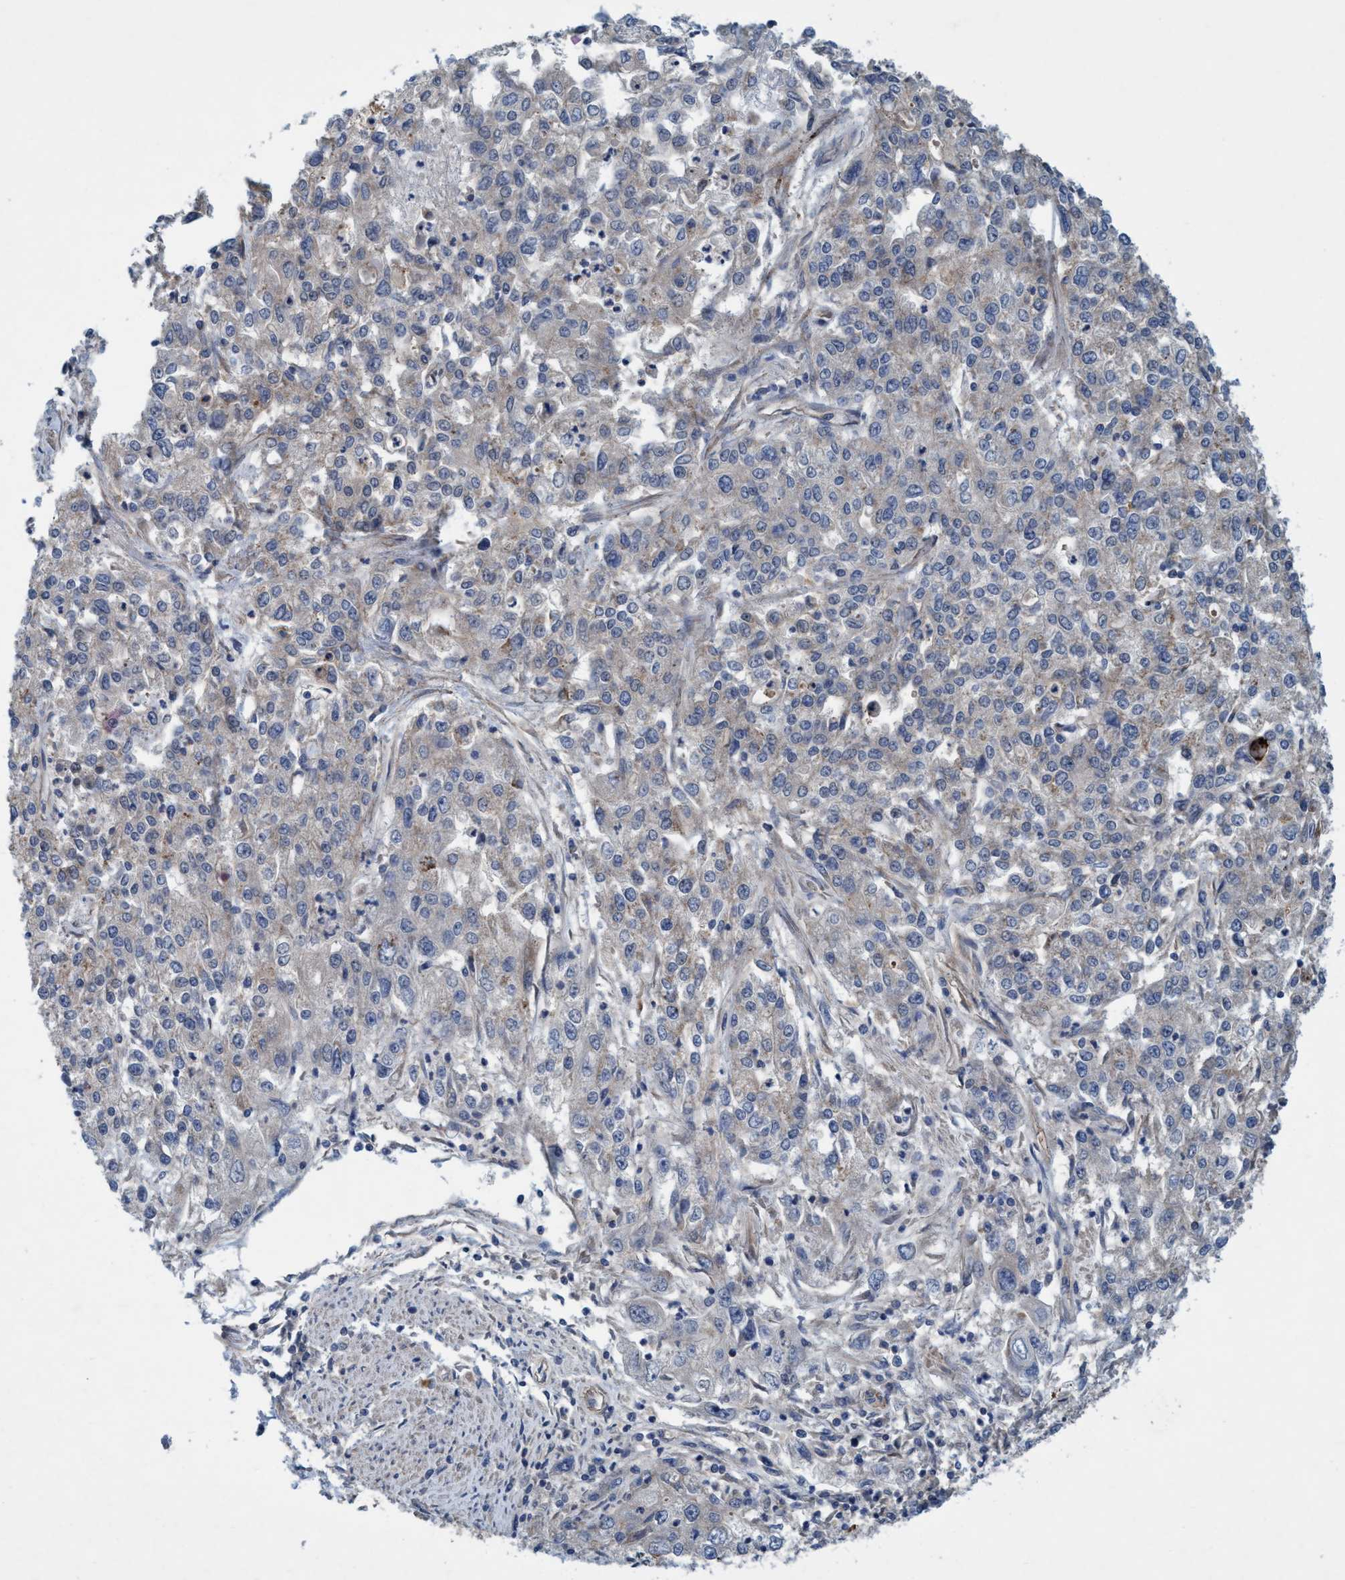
{"staining": {"intensity": "negative", "quantity": "none", "location": "none"}, "tissue": "endometrial cancer", "cell_type": "Tumor cells", "image_type": "cancer", "snomed": [{"axis": "morphology", "description": "Adenocarcinoma, NOS"}, {"axis": "topography", "description": "Endometrium"}], "caption": "This is an immunohistochemistry histopathology image of human endometrial cancer. There is no expression in tumor cells.", "gene": "TRIM65", "patient": {"sex": "female", "age": 49}}